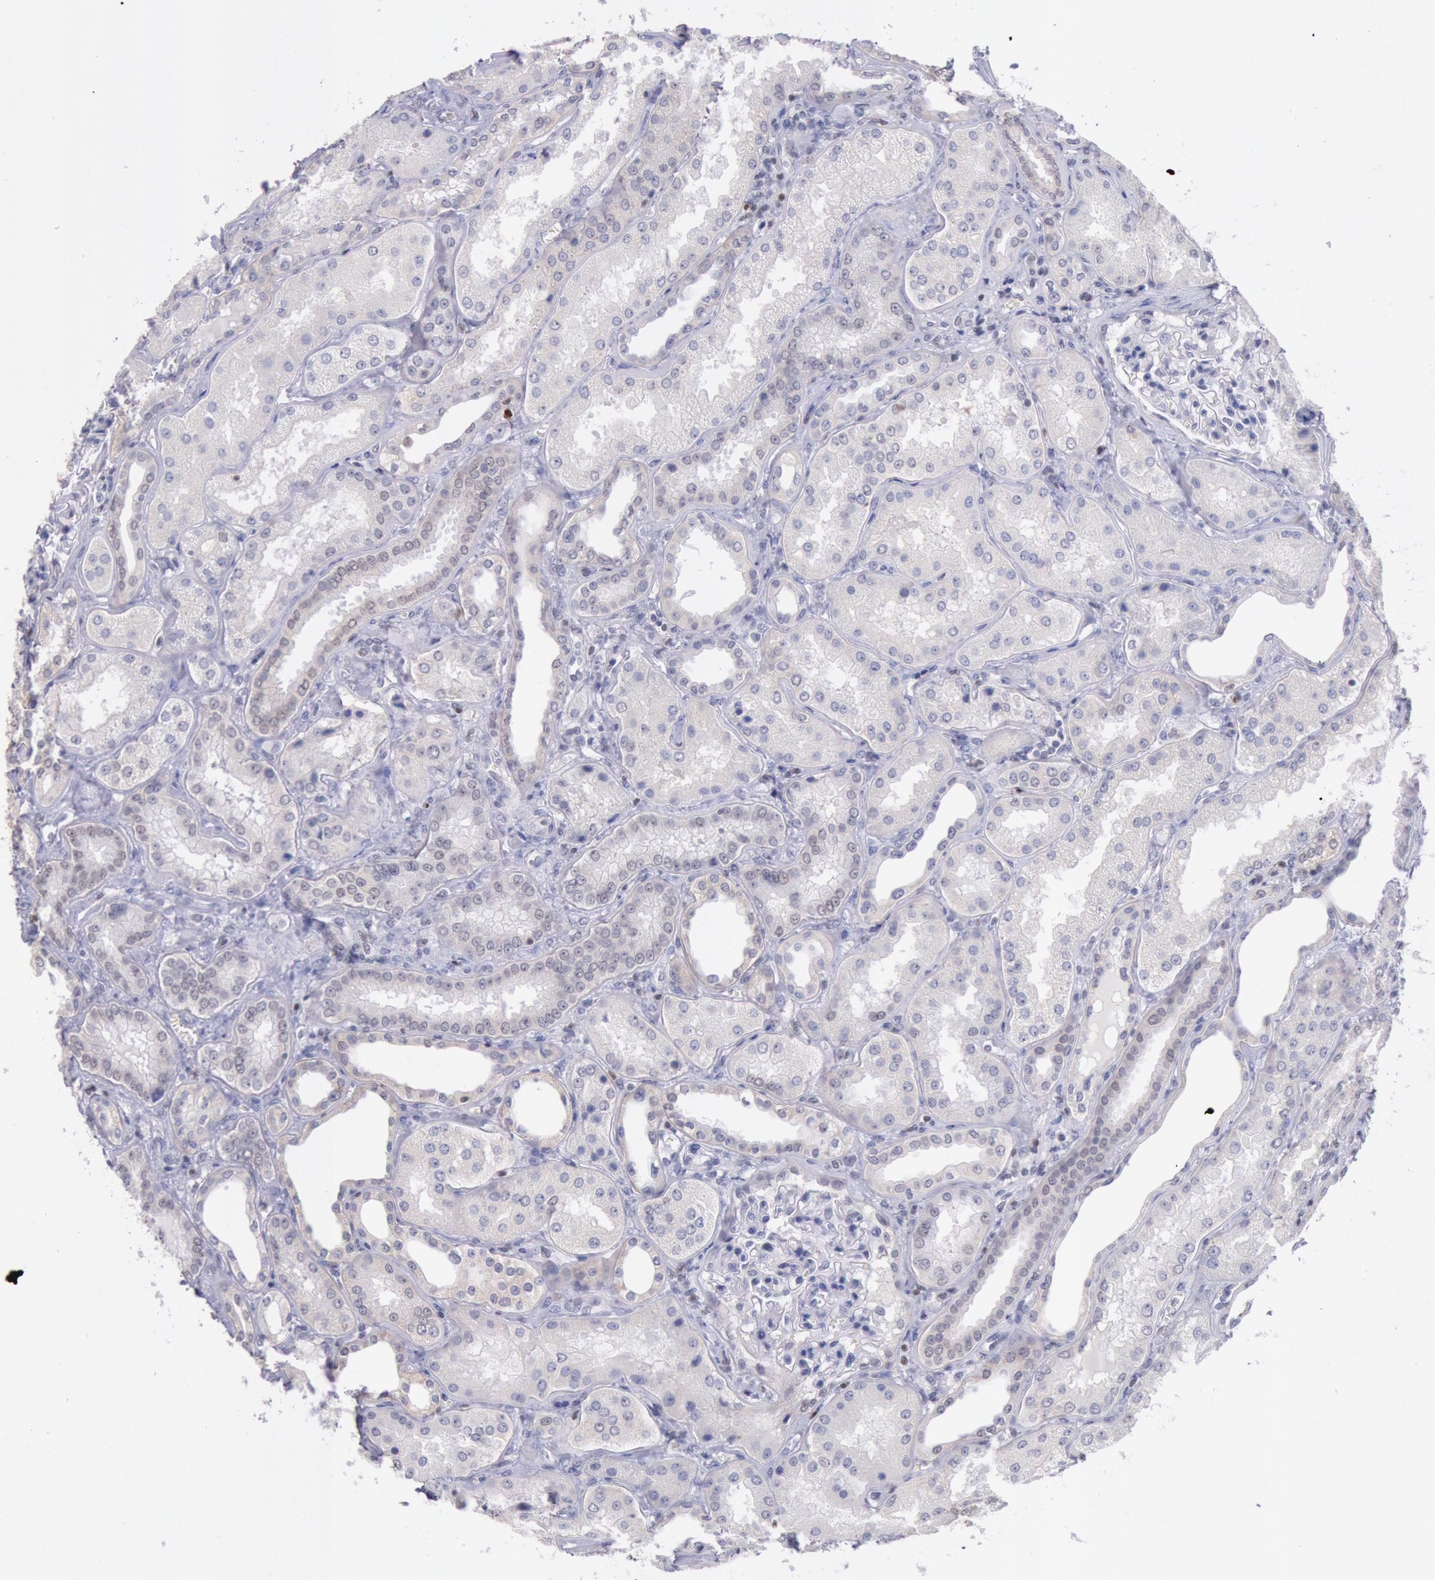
{"staining": {"intensity": "negative", "quantity": "none", "location": "none"}, "tissue": "kidney", "cell_type": "Cells in glomeruli", "image_type": "normal", "snomed": [{"axis": "morphology", "description": "Normal tissue, NOS"}, {"axis": "topography", "description": "Kidney"}], "caption": "This histopathology image is of benign kidney stained with immunohistochemistry (IHC) to label a protein in brown with the nuclei are counter-stained blue. There is no positivity in cells in glomeruli. (DAB (3,3'-diaminobenzidine) IHC visualized using brightfield microscopy, high magnification).", "gene": "RPS6KA5", "patient": {"sex": "female", "age": 56}}